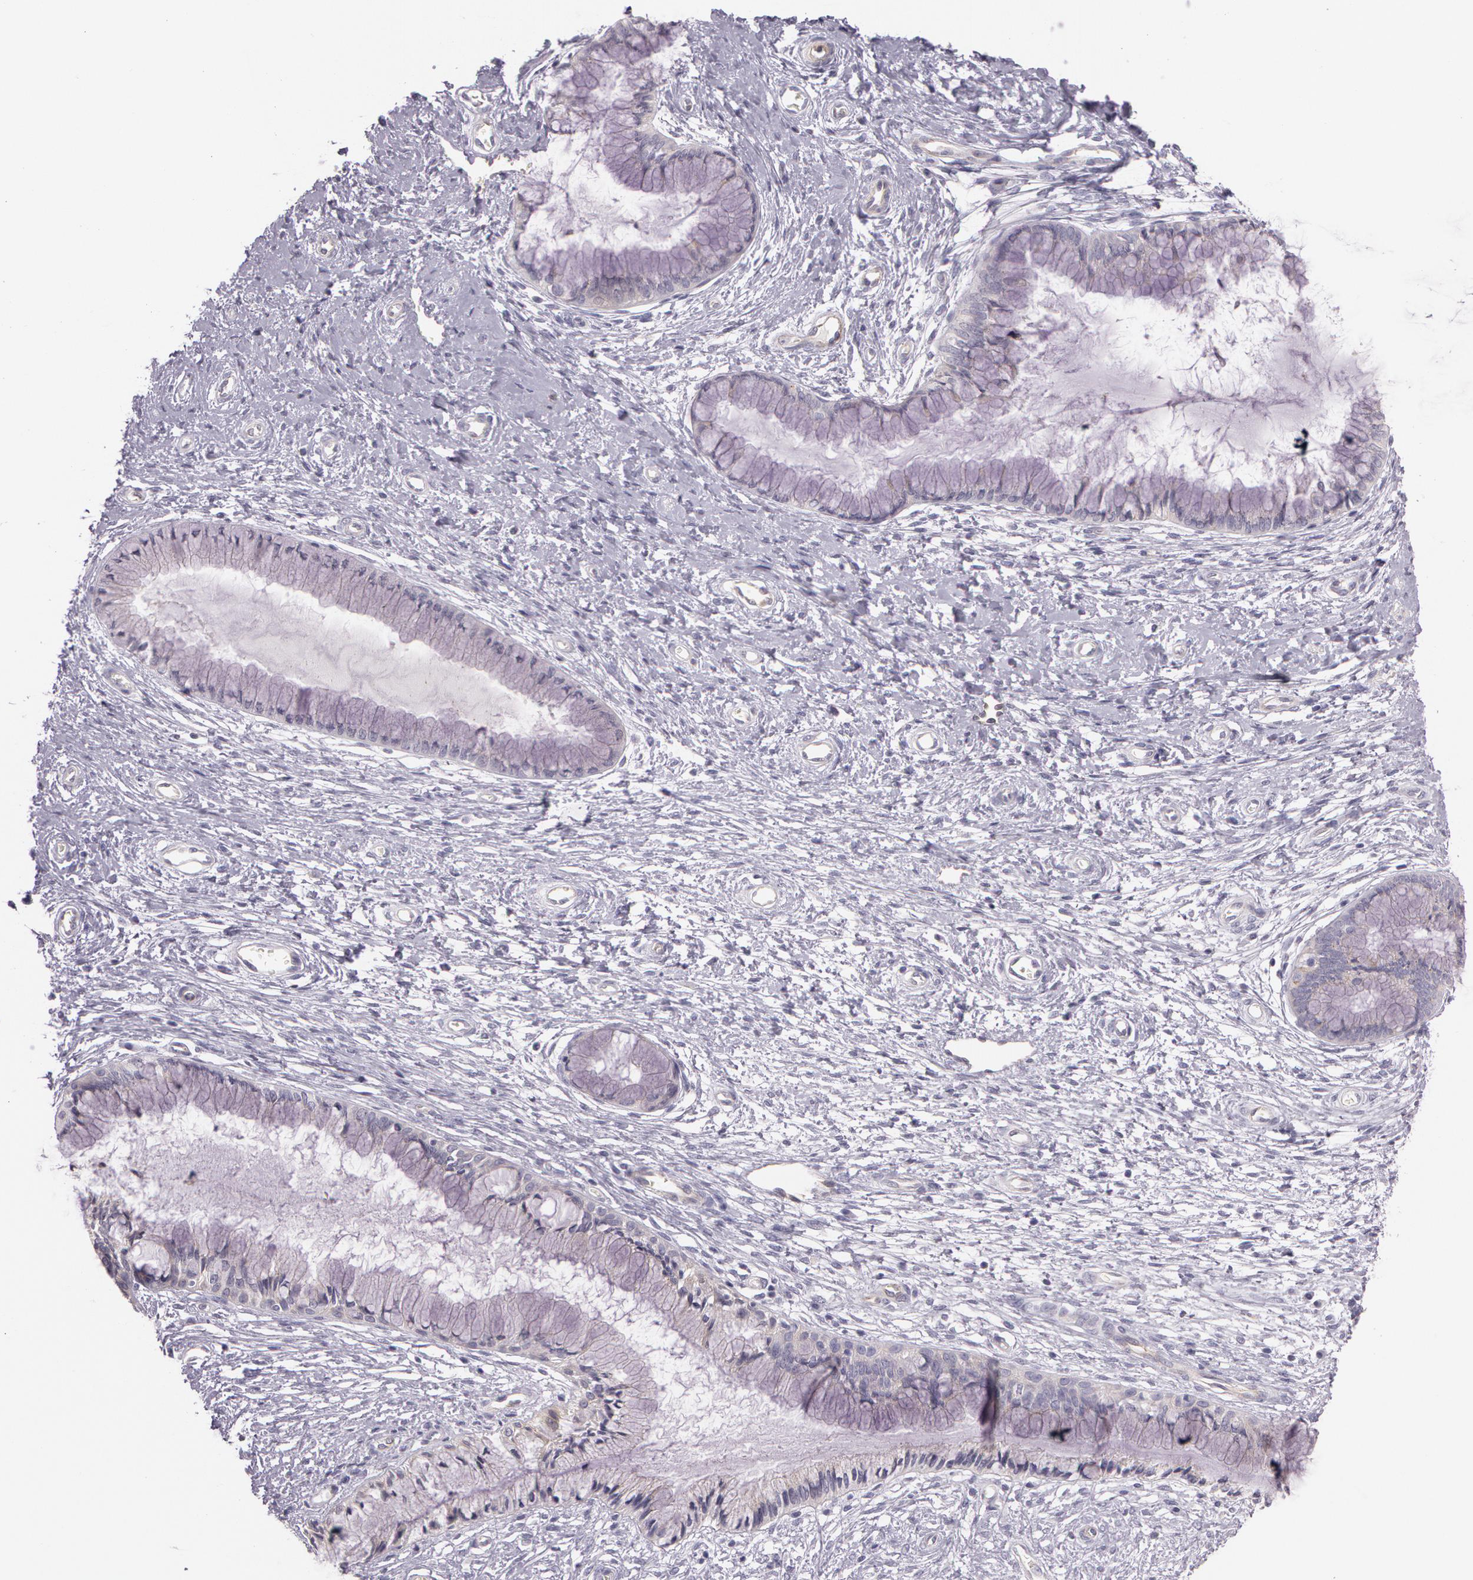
{"staining": {"intensity": "weak", "quantity": "<25%", "location": "cytoplasmic/membranous"}, "tissue": "cervix", "cell_type": "Glandular cells", "image_type": "normal", "snomed": [{"axis": "morphology", "description": "Normal tissue, NOS"}, {"axis": "topography", "description": "Cervix"}], "caption": "The IHC image has no significant positivity in glandular cells of cervix.", "gene": "APP", "patient": {"sex": "female", "age": 27}}